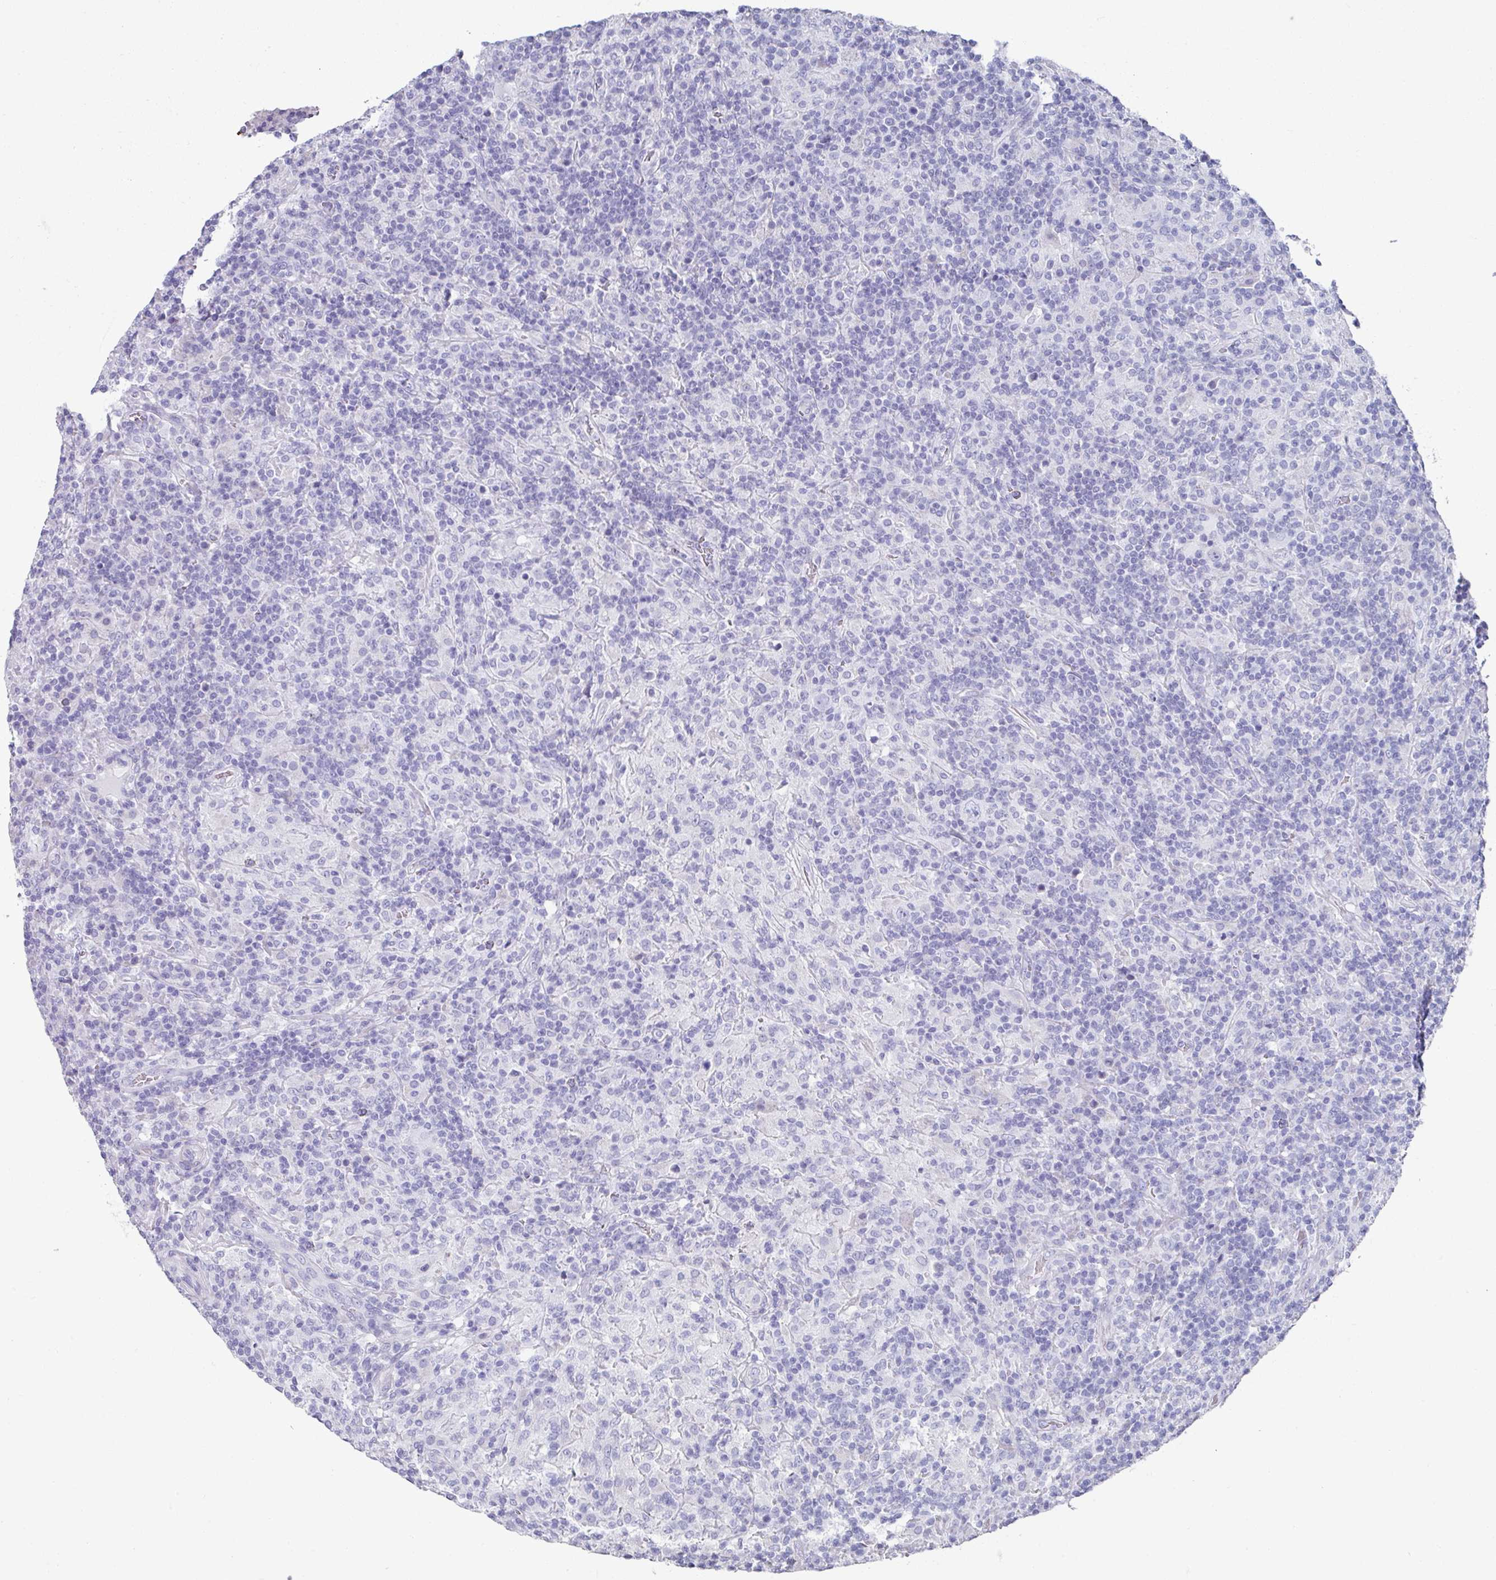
{"staining": {"intensity": "negative", "quantity": "none", "location": "none"}, "tissue": "lymphoma", "cell_type": "Tumor cells", "image_type": "cancer", "snomed": [{"axis": "morphology", "description": "Hodgkin's disease, NOS"}, {"axis": "topography", "description": "Lymph node"}], "caption": "The immunohistochemistry (IHC) photomicrograph has no significant positivity in tumor cells of Hodgkin's disease tissue. (Brightfield microscopy of DAB IHC at high magnification).", "gene": "SETBP1", "patient": {"sex": "male", "age": 70}}